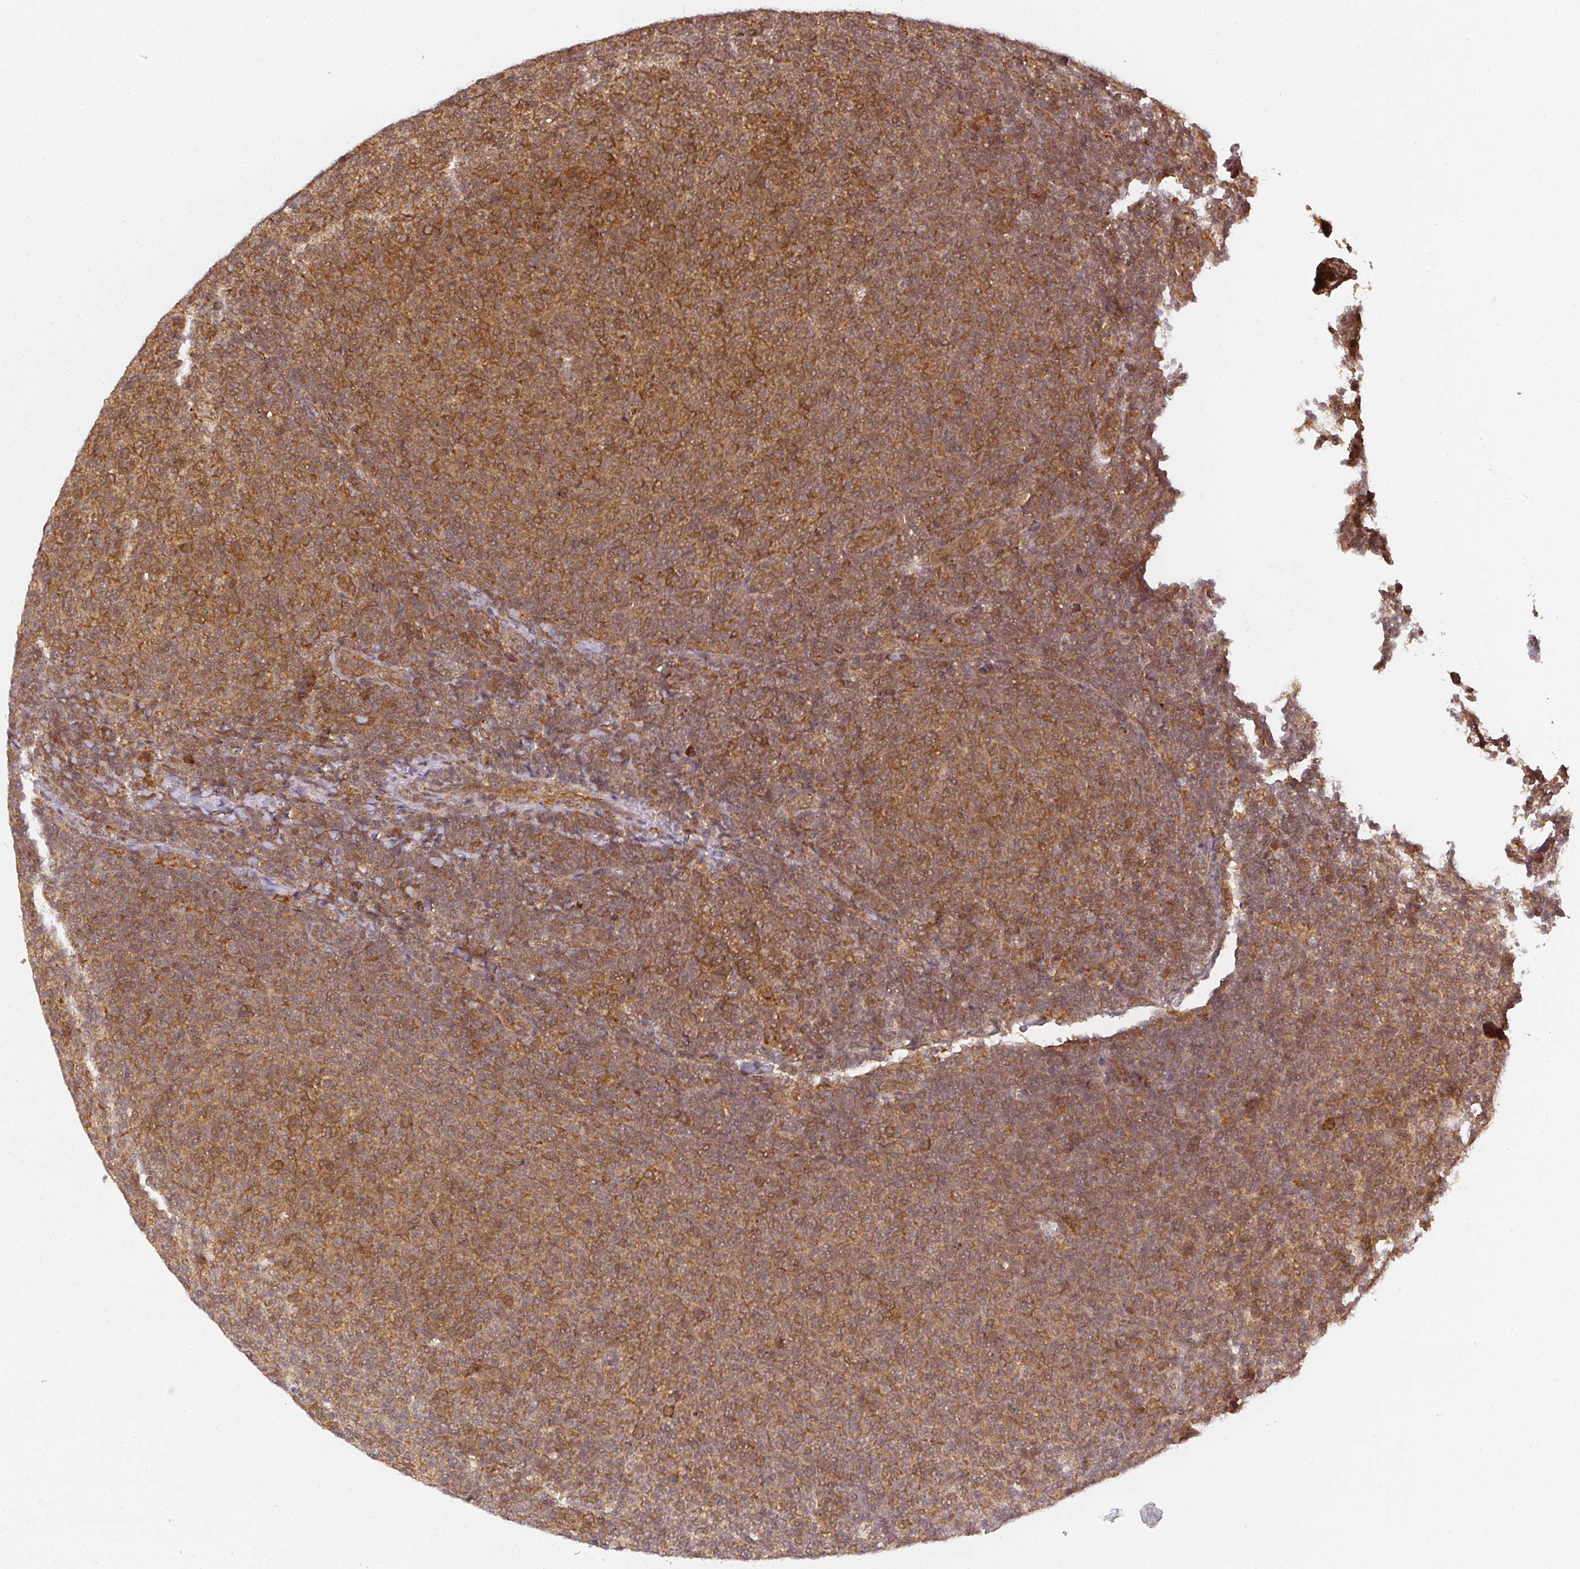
{"staining": {"intensity": "moderate", "quantity": ">75%", "location": "cytoplasmic/membranous"}, "tissue": "lymphoma", "cell_type": "Tumor cells", "image_type": "cancer", "snomed": [{"axis": "morphology", "description": "Malignant lymphoma, non-Hodgkin's type, Low grade"}, {"axis": "topography", "description": "Lymph node"}], "caption": "A photomicrograph of human lymphoma stained for a protein reveals moderate cytoplasmic/membranous brown staining in tumor cells.", "gene": "PPP6R3", "patient": {"sex": "male", "age": 66}}